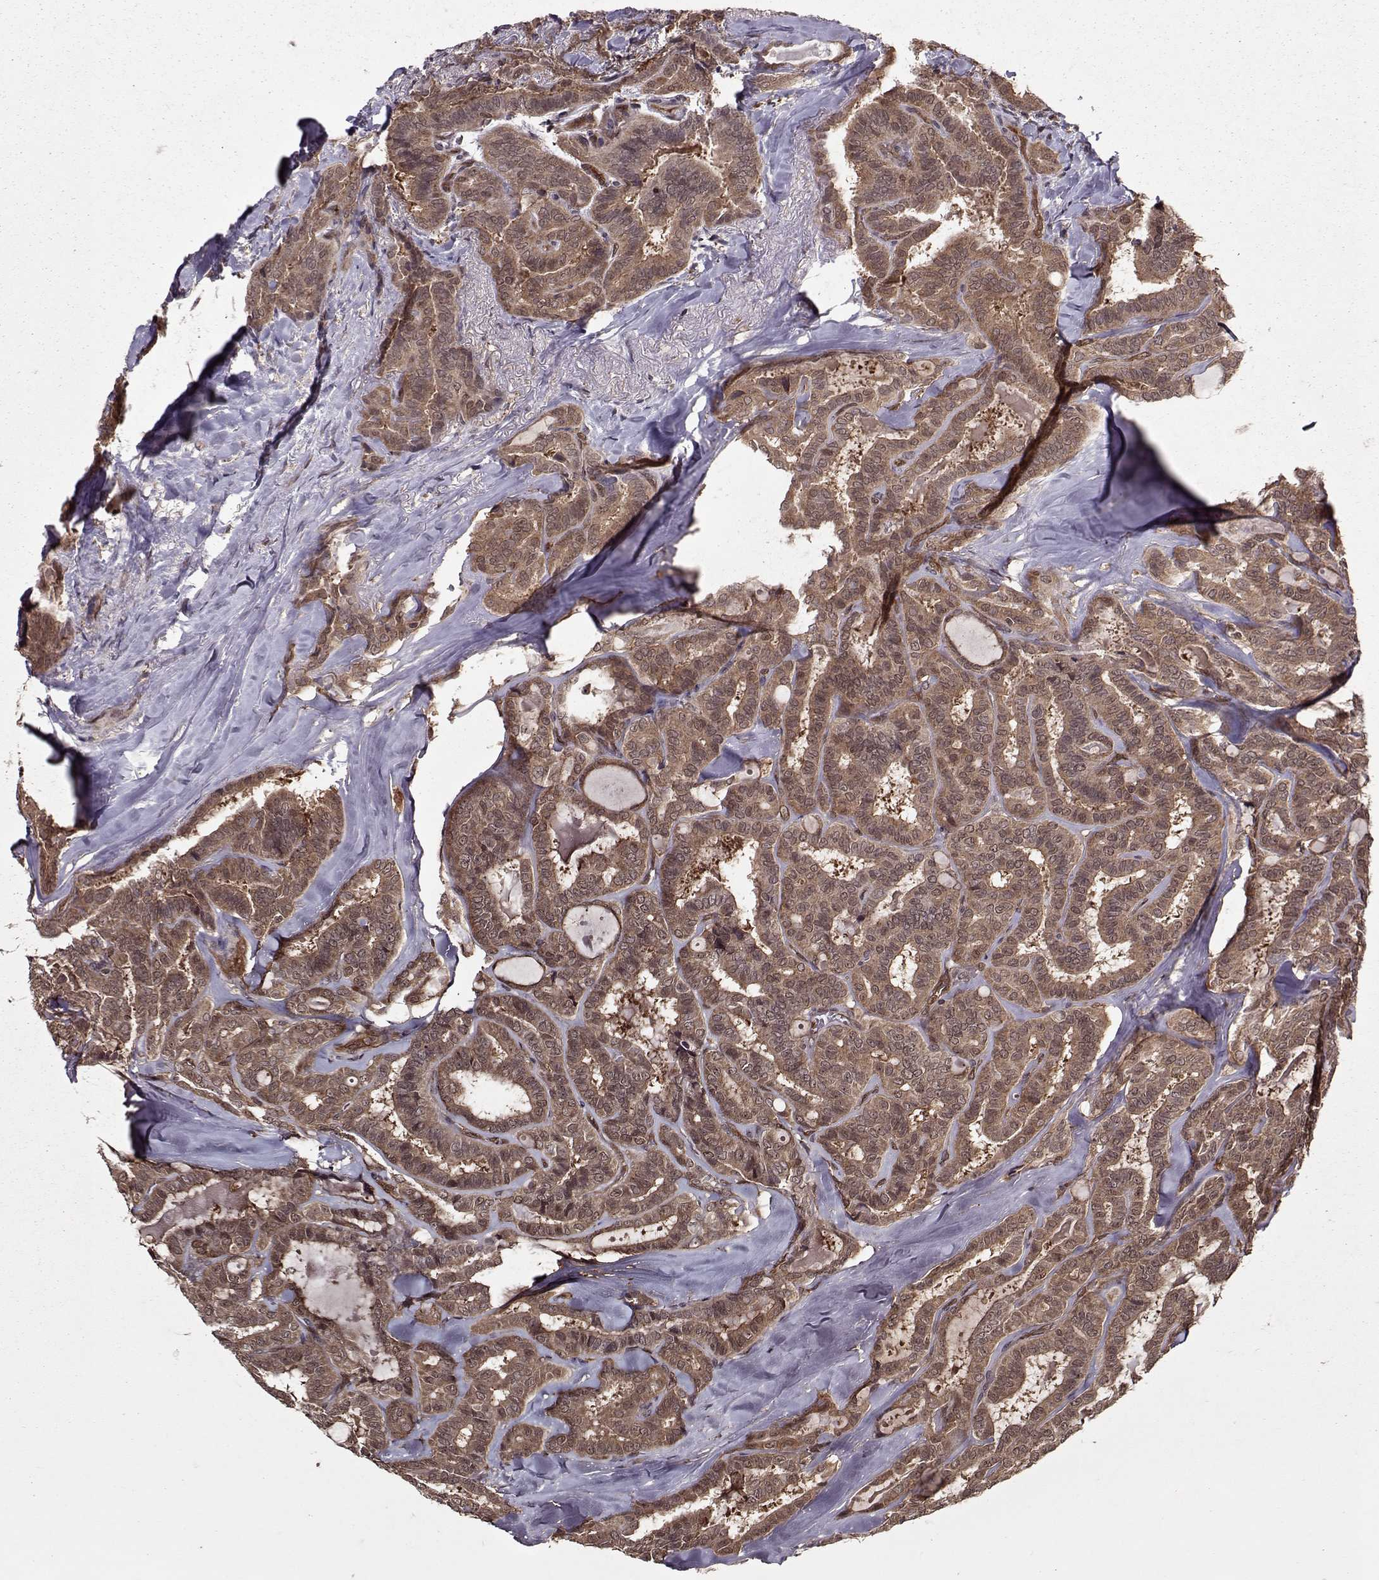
{"staining": {"intensity": "weak", "quantity": "25%-75%", "location": "cytoplasmic/membranous"}, "tissue": "thyroid cancer", "cell_type": "Tumor cells", "image_type": "cancer", "snomed": [{"axis": "morphology", "description": "Papillary adenocarcinoma, NOS"}, {"axis": "topography", "description": "Thyroid gland"}], "caption": "Immunohistochemistry (IHC) image of neoplastic tissue: thyroid papillary adenocarcinoma stained using immunohistochemistry demonstrates low levels of weak protein expression localized specifically in the cytoplasmic/membranous of tumor cells, appearing as a cytoplasmic/membranous brown color.", "gene": "PPP2R2A", "patient": {"sex": "female", "age": 39}}